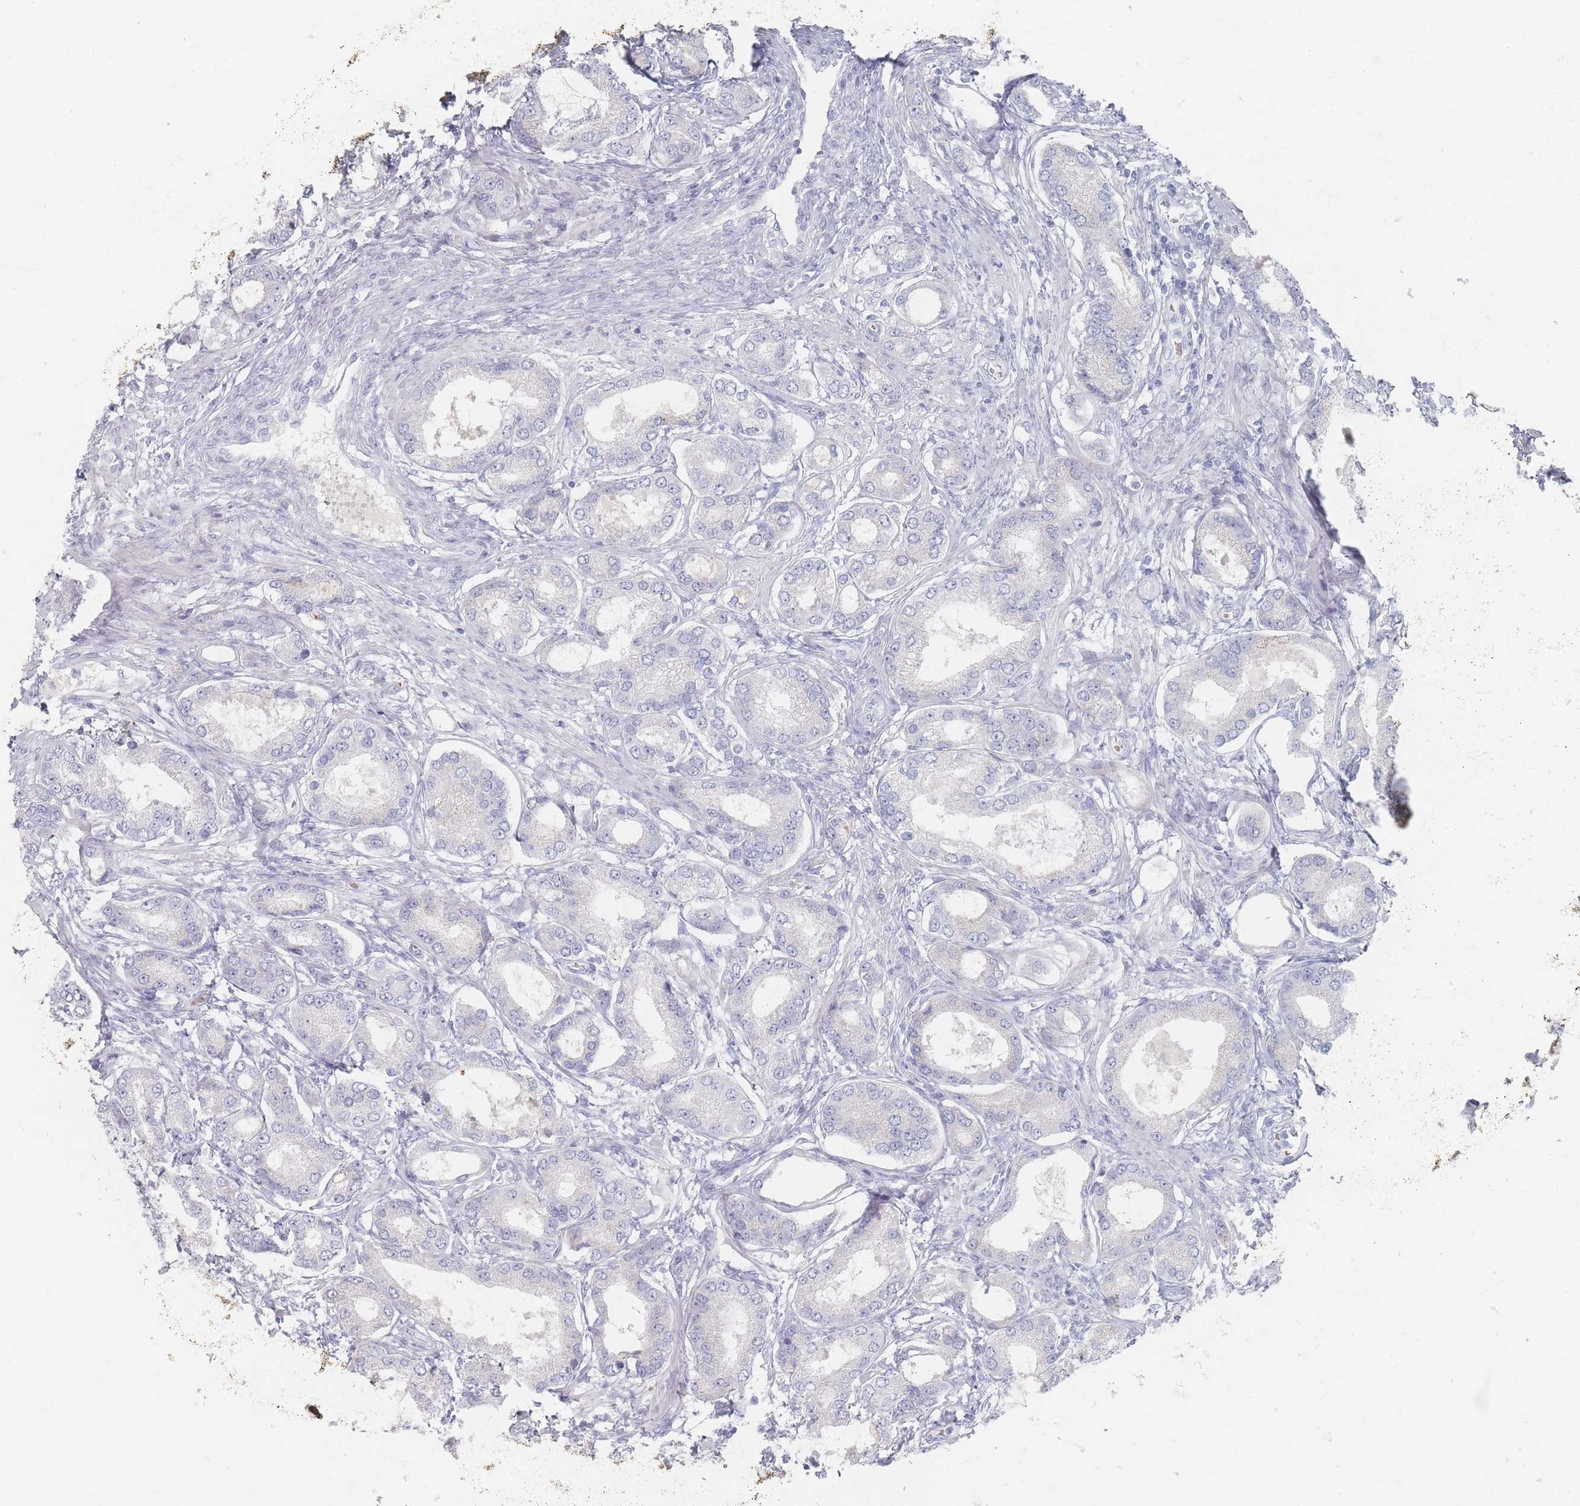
{"staining": {"intensity": "negative", "quantity": "none", "location": "none"}, "tissue": "prostate cancer", "cell_type": "Tumor cells", "image_type": "cancer", "snomed": [{"axis": "morphology", "description": "Adenocarcinoma, High grade"}, {"axis": "topography", "description": "Prostate"}], "caption": "Prostate cancer (adenocarcinoma (high-grade)) was stained to show a protein in brown. There is no significant positivity in tumor cells.", "gene": "HELZ2", "patient": {"sex": "male", "age": 69}}